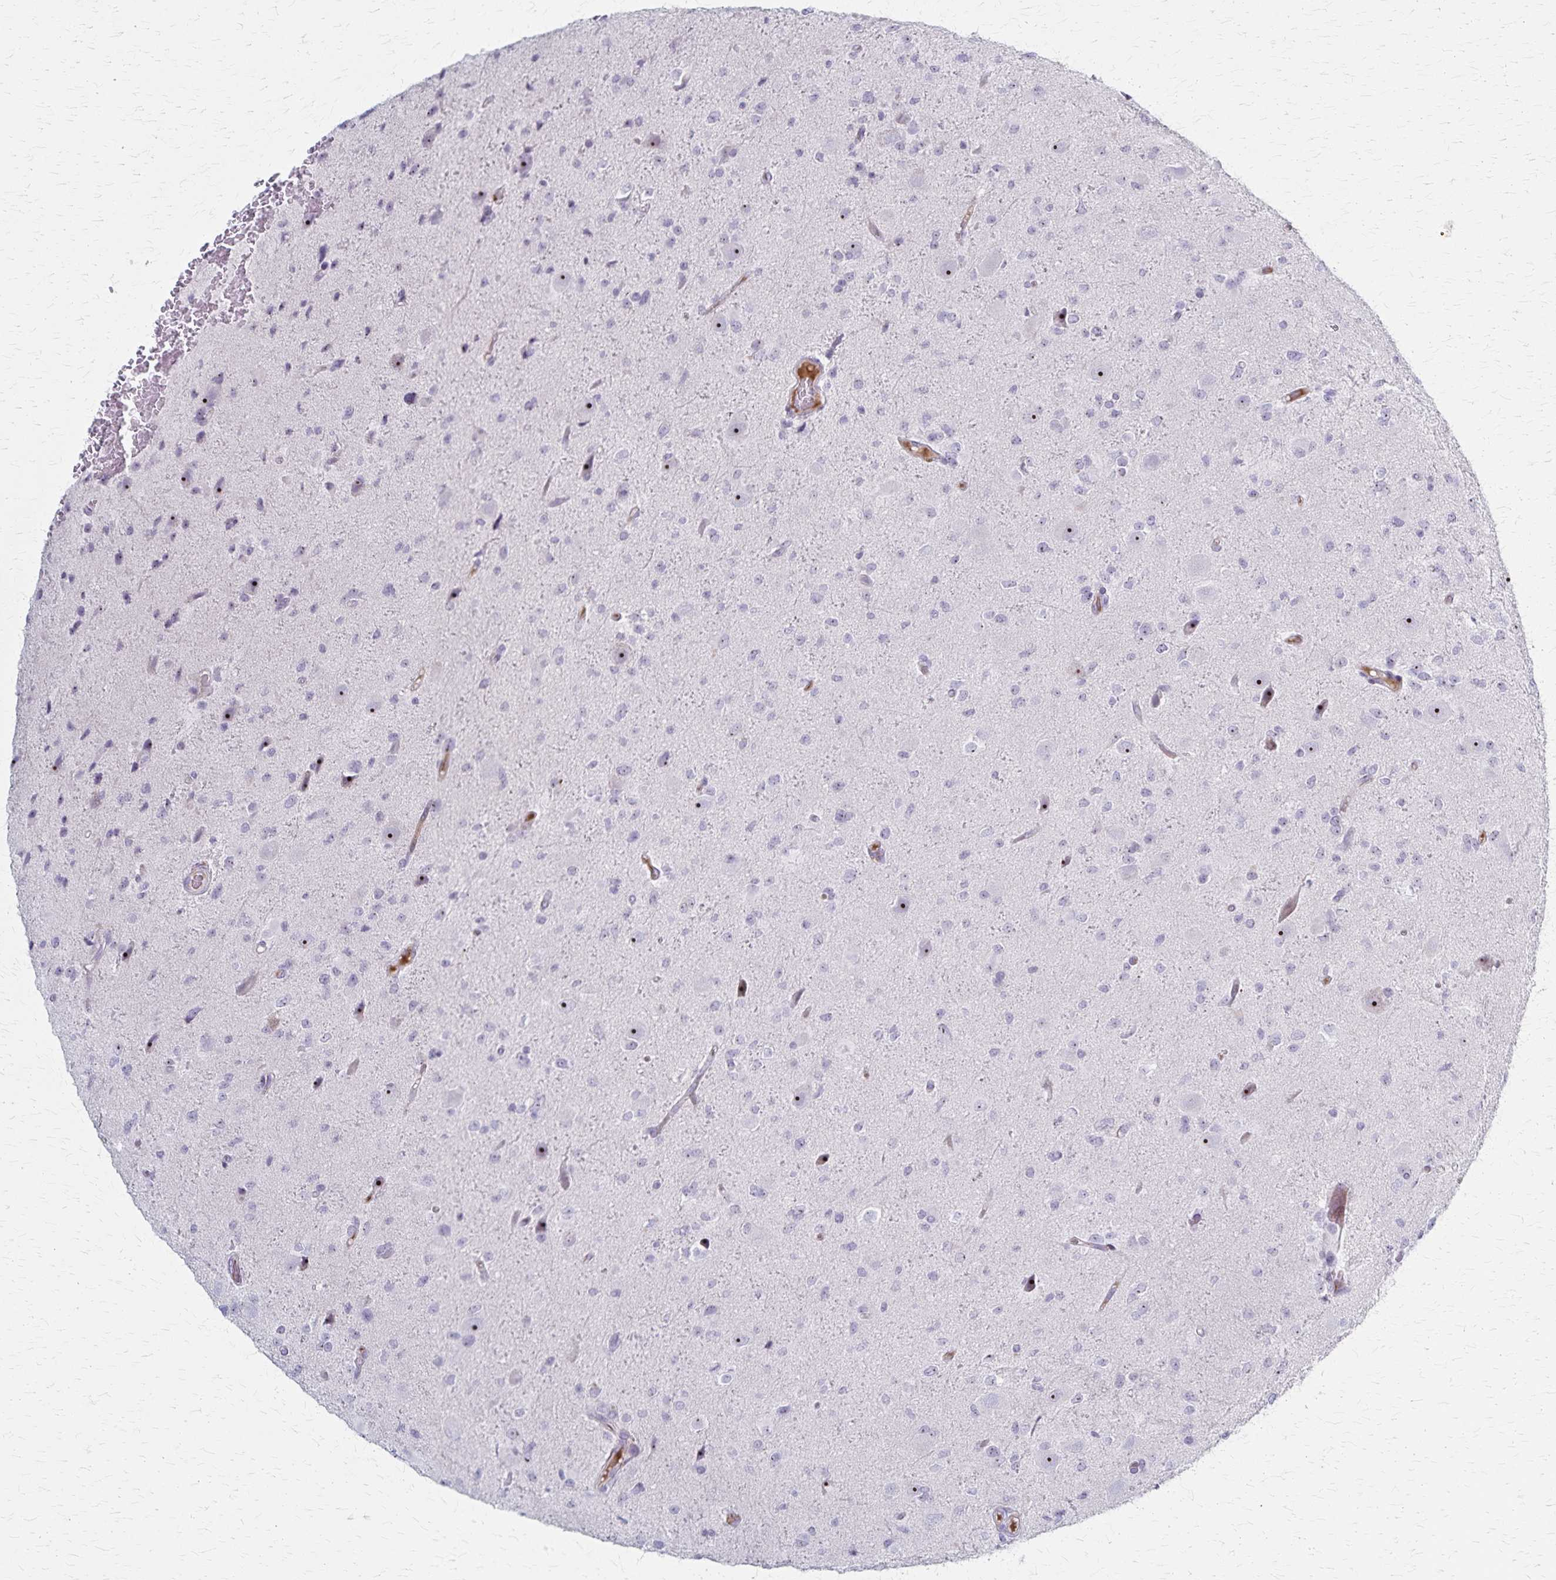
{"staining": {"intensity": "negative", "quantity": "none", "location": "none"}, "tissue": "glioma", "cell_type": "Tumor cells", "image_type": "cancer", "snomed": [{"axis": "morphology", "description": "Glioma, malignant, Low grade"}, {"axis": "topography", "description": "Brain"}], "caption": "Glioma was stained to show a protein in brown. There is no significant positivity in tumor cells.", "gene": "DLK2", "patient": {"sex": "female", "age": 32}}